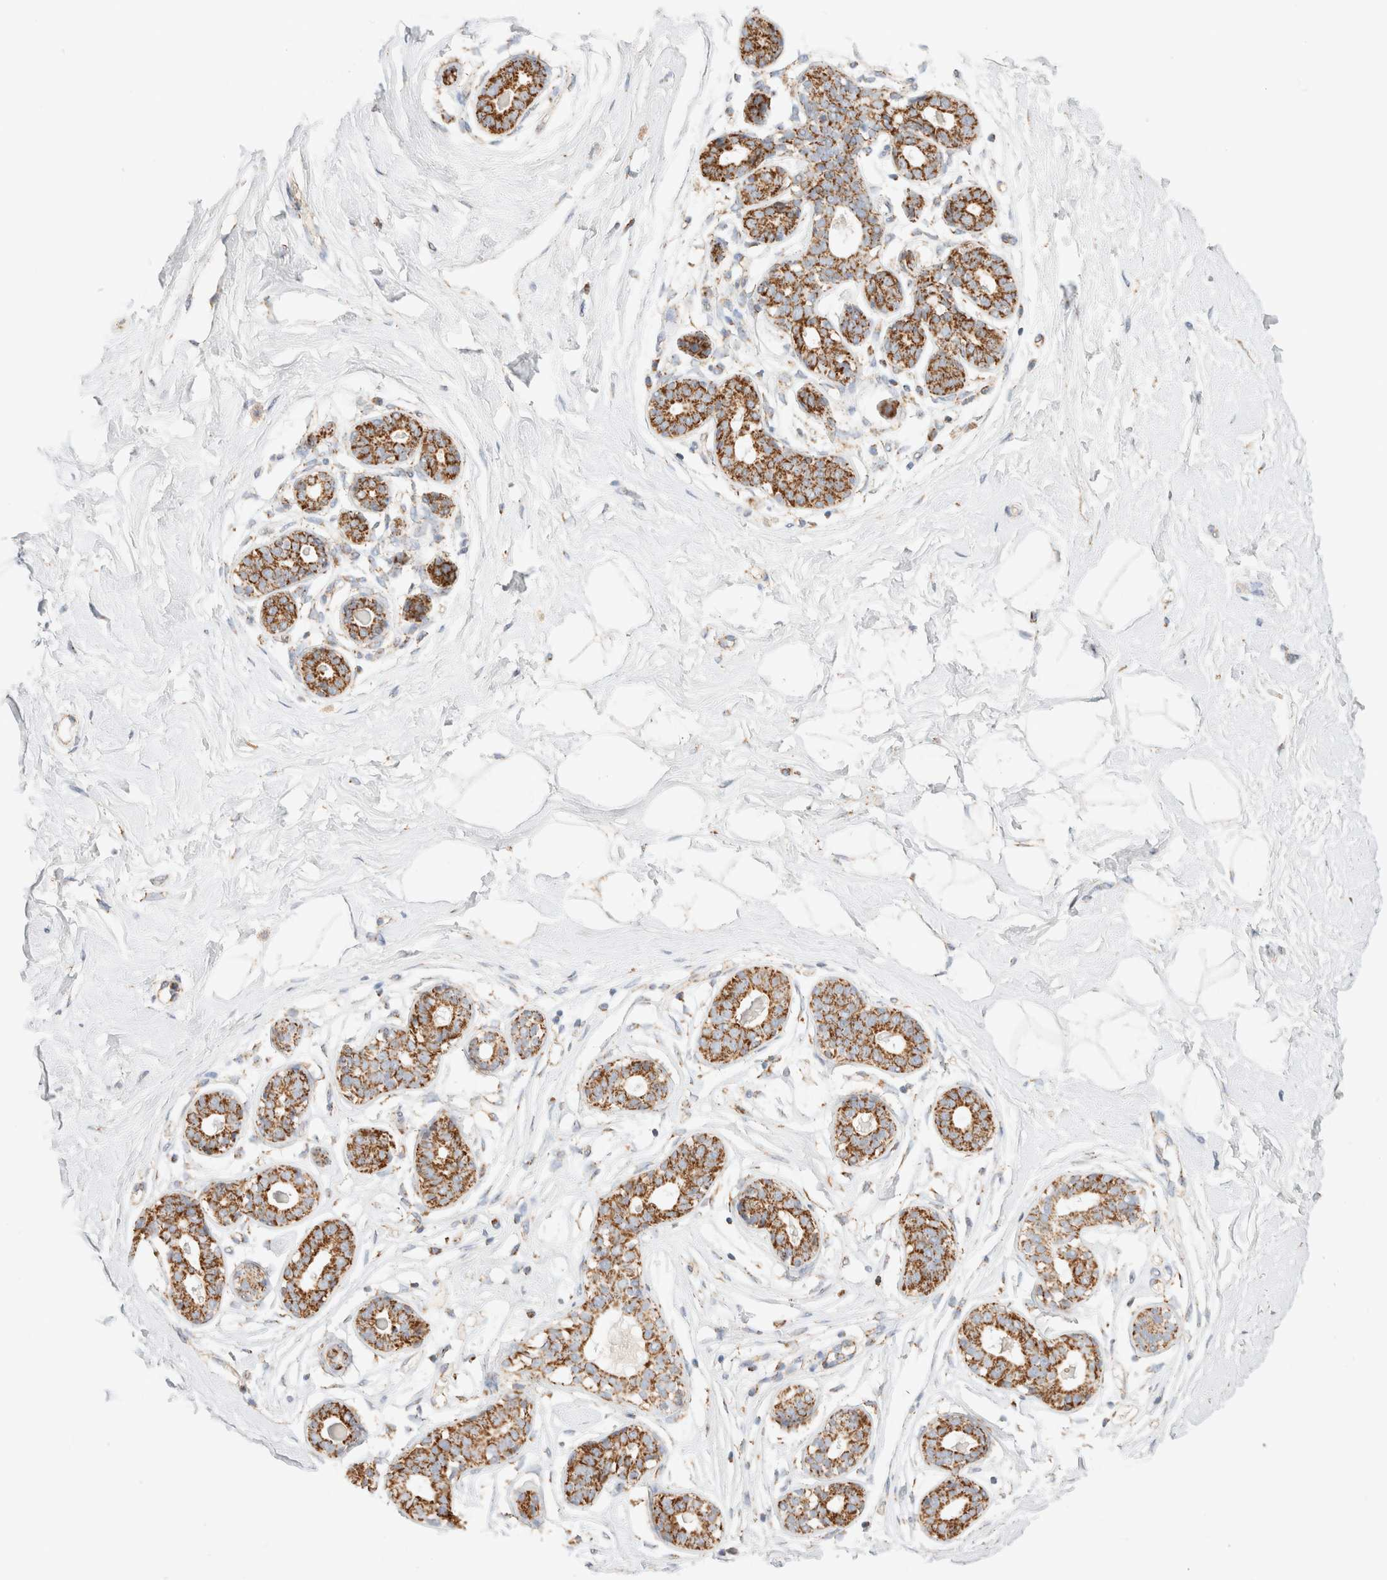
{"staining": {"intensity": "negative", "quantity": "none", "location": "none"}, "tissue": "breast", "cell_type": "Adipocytes", "image_type": "normal", "snomed": [{"axis": "morphology", "description": "Normal tissue, NOS"}, {"axis": "topography", "description": "Breast"}], "caption": "Histopathology image shows no significant protein positivity in adipocytes of normal breast.", "gene": "PHB2", "patient": {"sex": "female", "age": 23}}